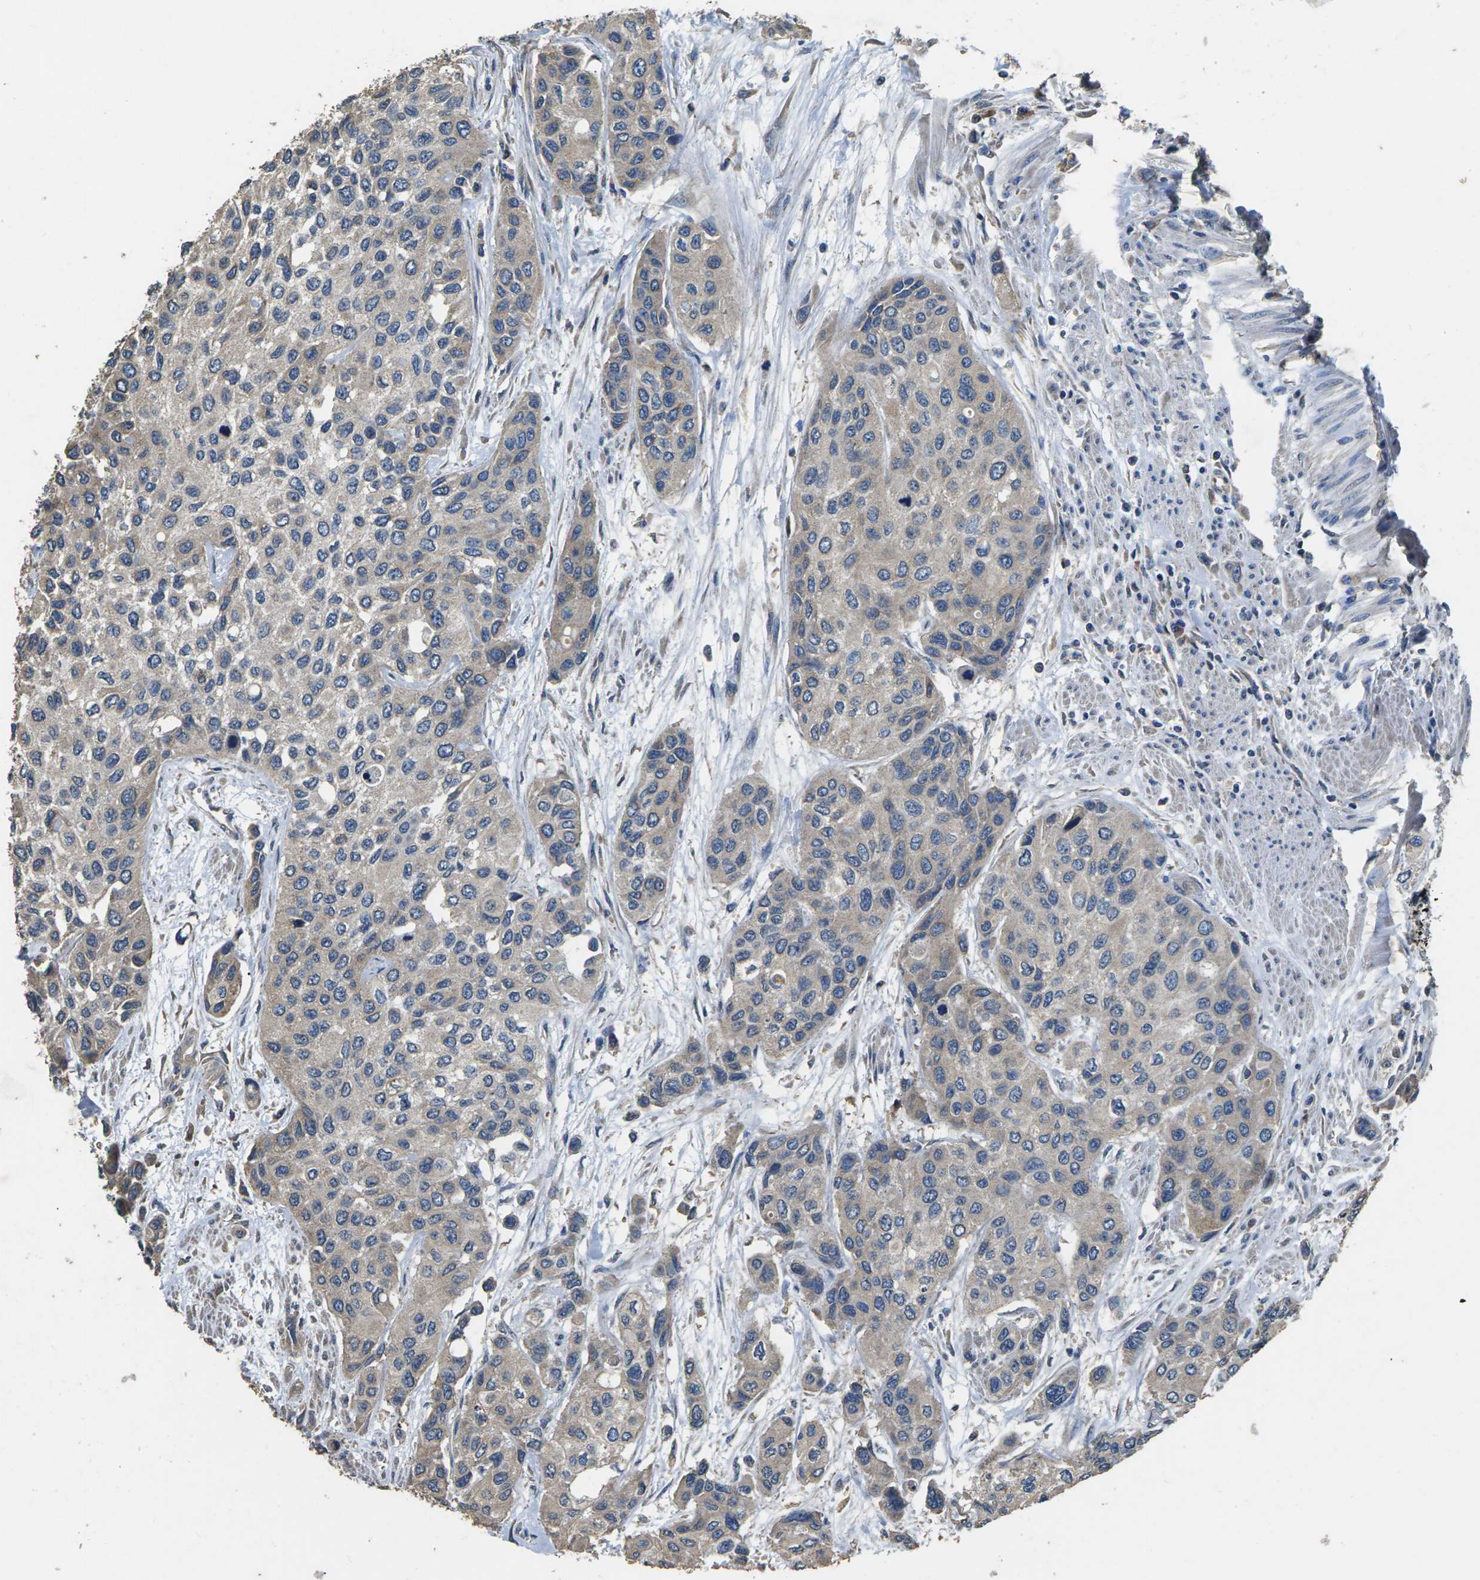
{"staining": {"intensity": "weak", "quantity": "<25%", "location": "cytoplasmic/membranous"}, "tissue": "urothelial cancer", "cell_type": "Tumor cells", "image_type": "cancer", "snomed": [{"axis": "morphology", "description": "Urothelial carcinoma, High grade"}, {"axis": "topography", "description": "Urinary bladder"}], "caption": "Tumor cells show no significant protein staining in urothelial cancer. (DAB (3,3'-diaminobenzidine) immunohistochemistry (IHC), high magnification).", "gene": "B4GAT1", "patient": {"sex": "female", "age": 56}}